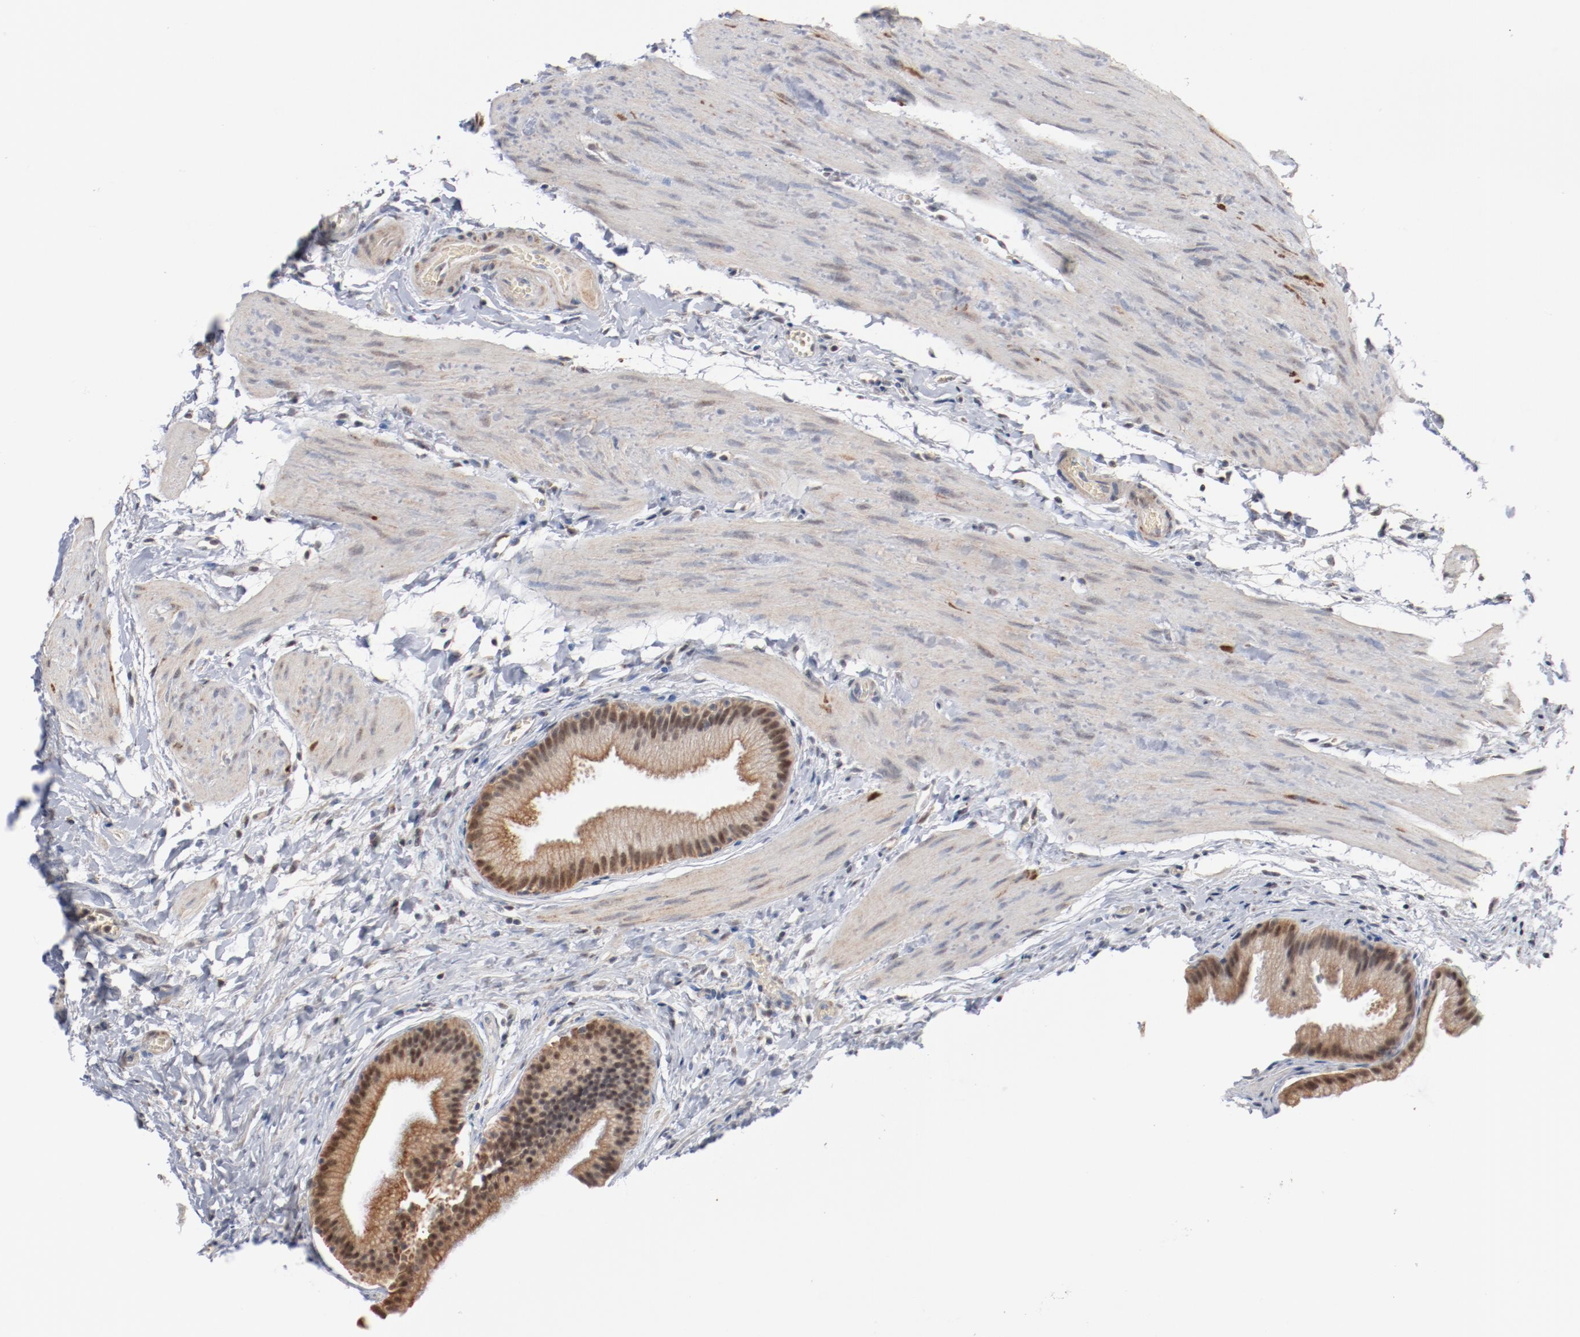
{"staining": {"intensity": "weak", "quantity": ">75%", "location": "cytoplasmic/membranous"}, "tissue": "gallbladder", "cell_type": "Glandular cells", "image_type": "normal", "snomed": [{"axis": "morphology", "description": "Normal tissue, NOS"}, {"axis": "topography", "description": "Gallbladder"}], "caption": "Normal gallbladder shows weak cytoplasmic/membranous positivity in approximately >75% of glandular cells.", "gene": "ERICH1", "patient": {"sex": "female", "age": 63}}